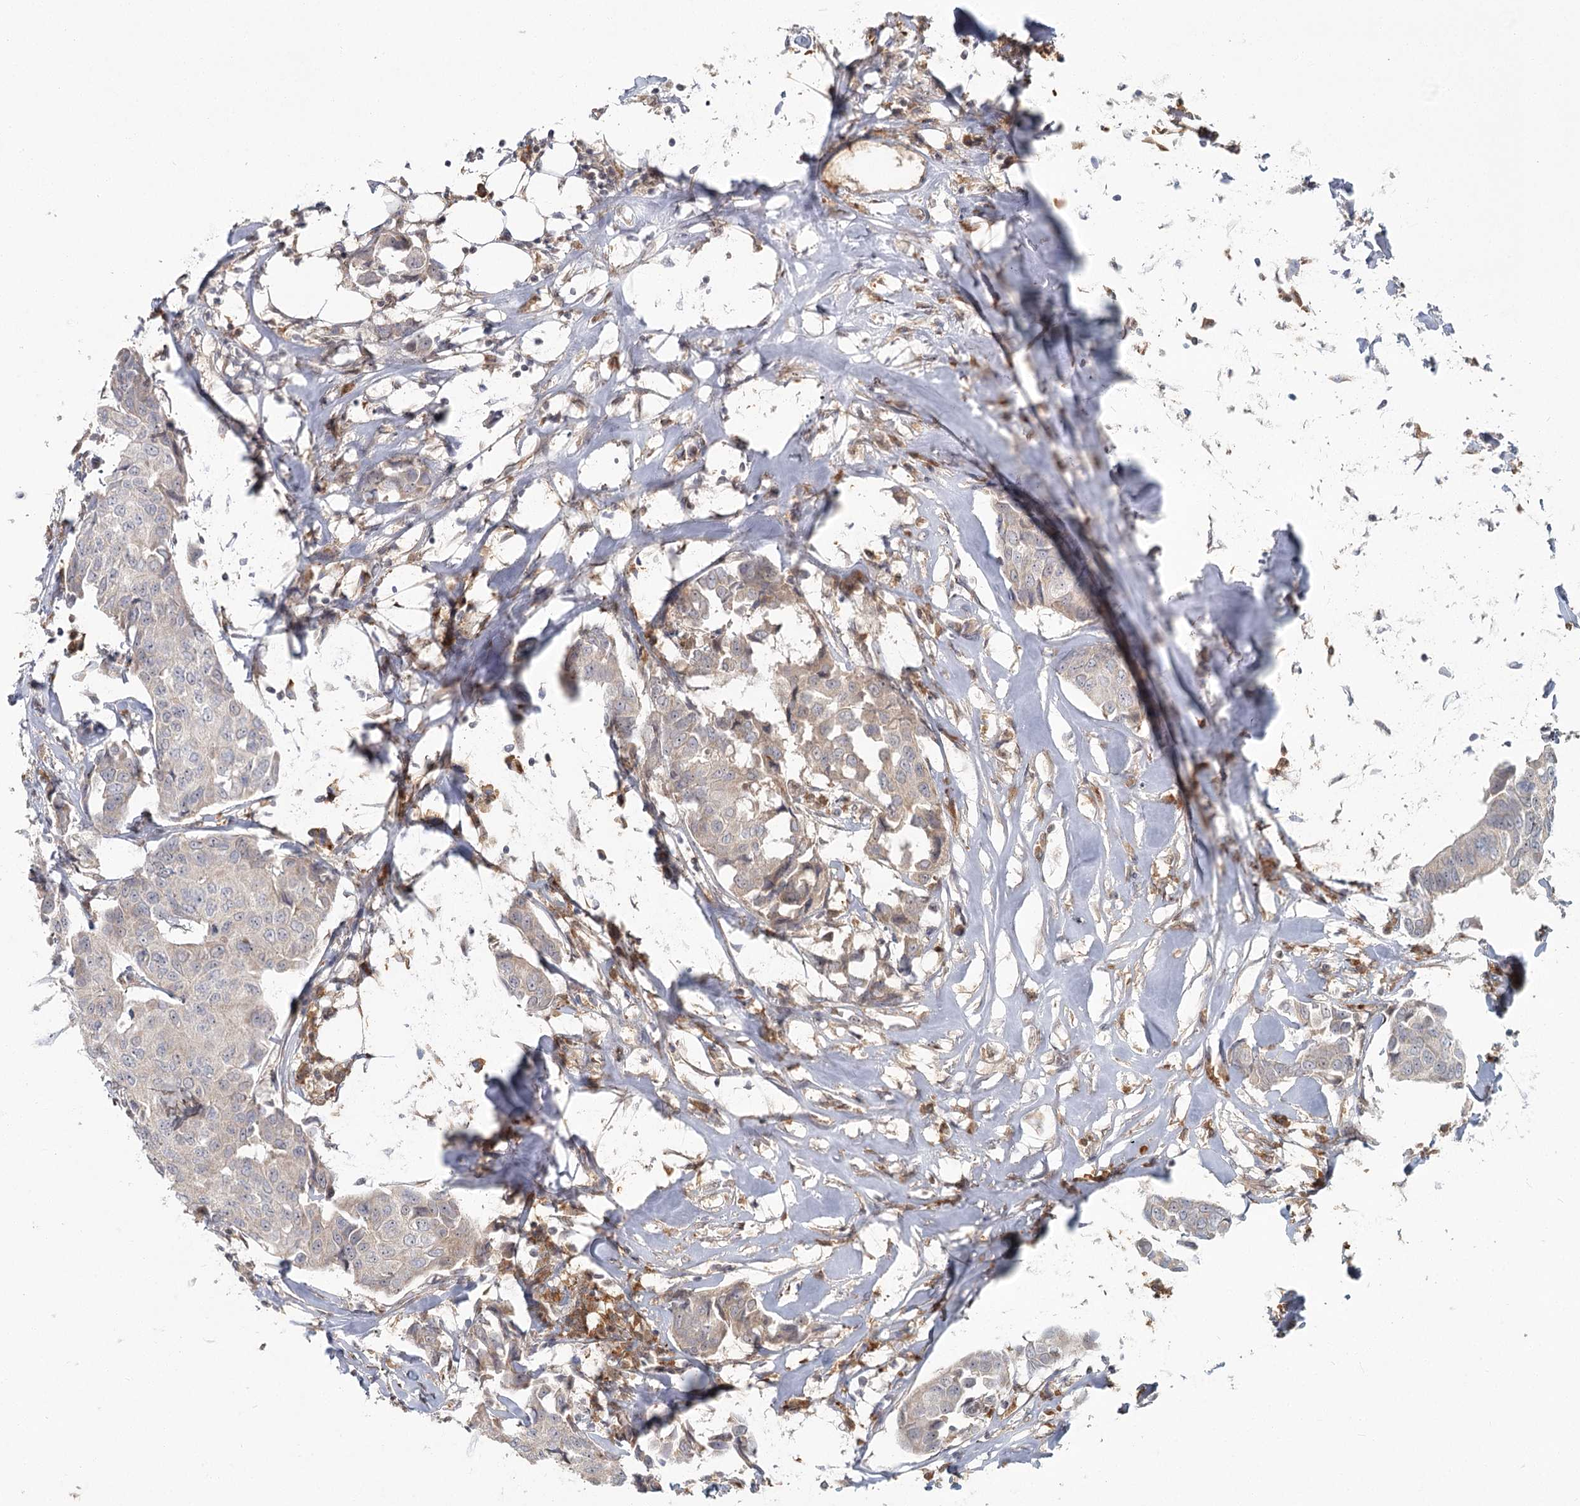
{"staining": {"intensity": "negative", "quantity": "none", "location": "none"}, "tissue": "breast cancer", "cell_type": "Tumor cells", "image_type": "cancer", "snomed": [{"axis": "morphology", "description": "Duct carcinoma"}, {"axis": "topography", "description": "Breast"}], "caption": "High power microscopy histopathology image of an immunohistochemistry (IHC) photomicrograph of breast infiltrating ductal carcinoma, revealing no significant staining in tumor cells.", "gene": "THNSL1", "patient": {"sex": "female", "age": 80}}